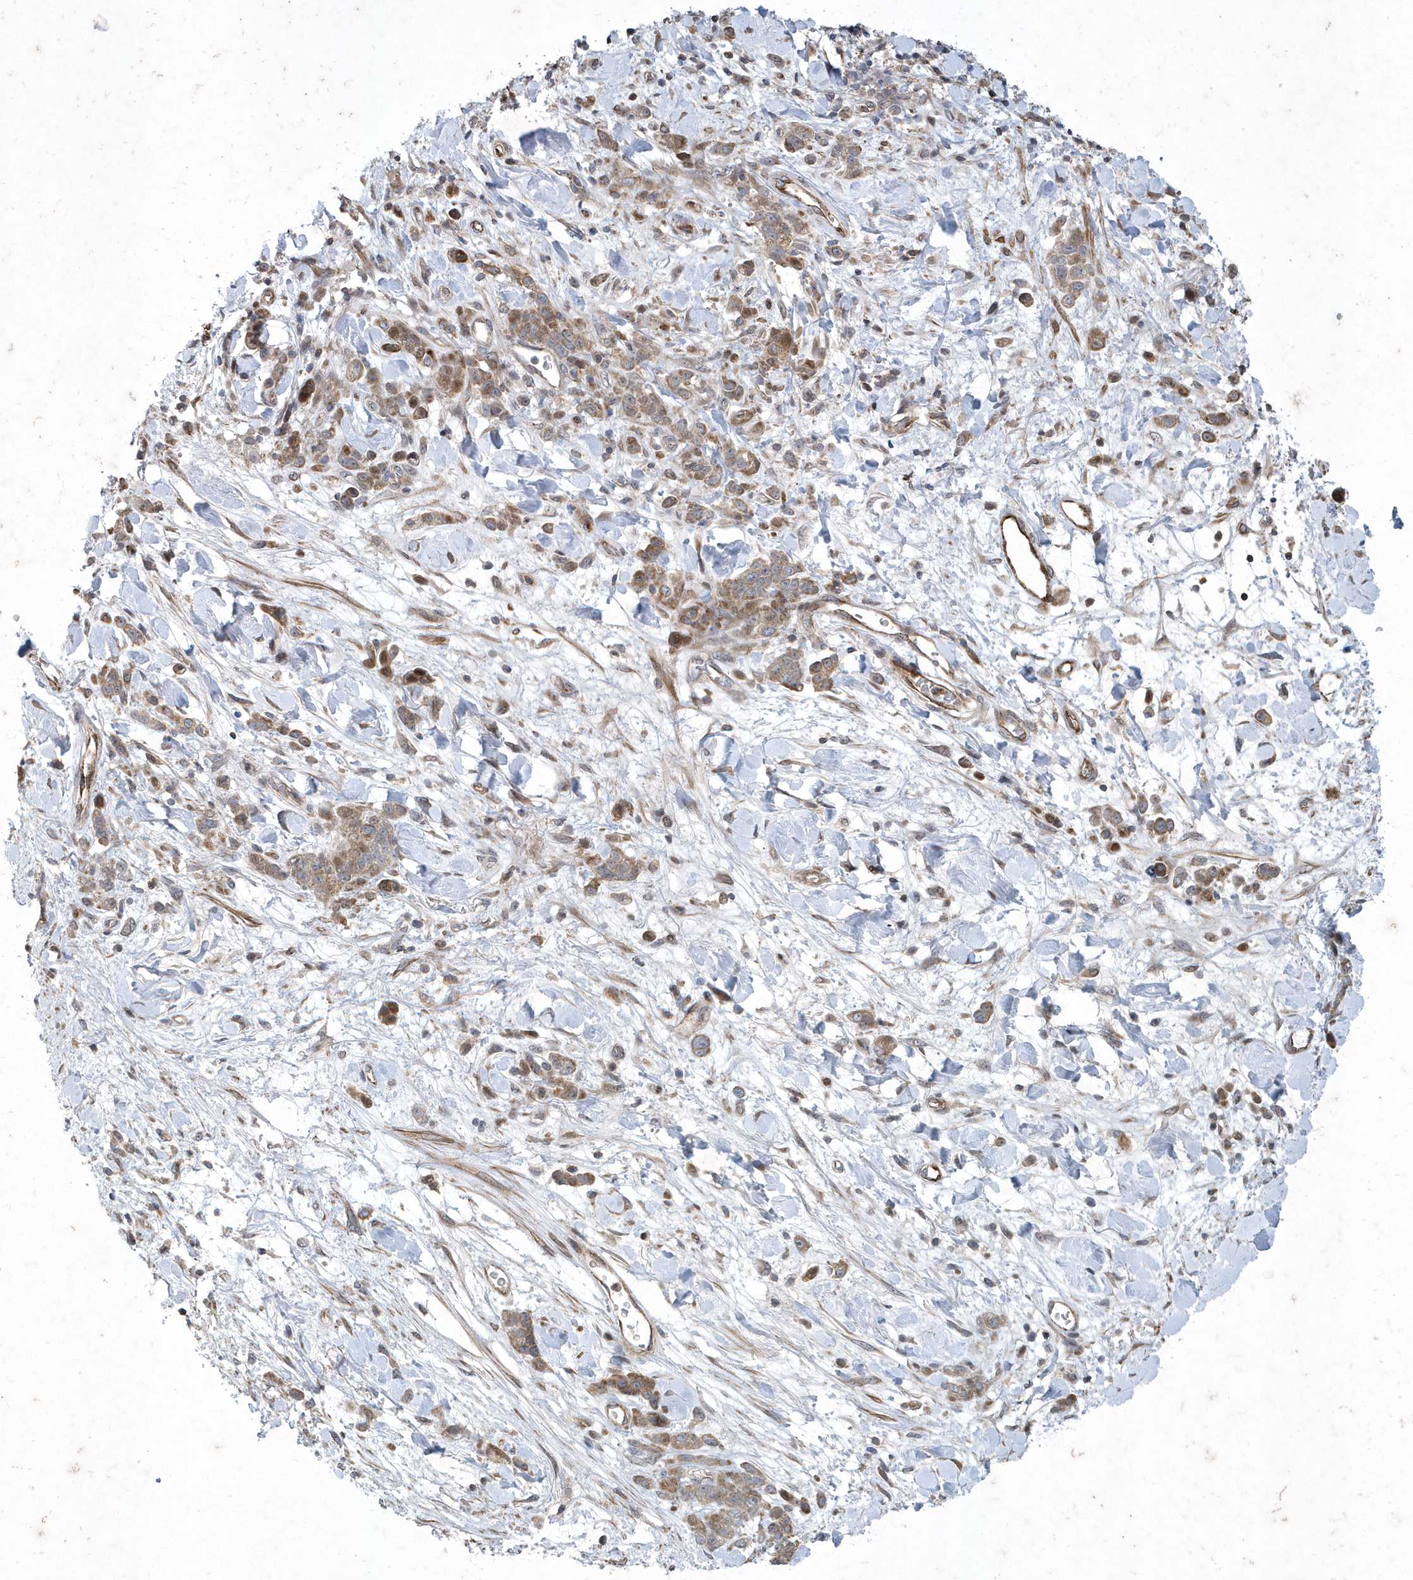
{"staining": {"intensity": "moderate", "quantity": ">75%", "location": "cytoplasmic/membranous"}, "tissue": "stomach cancer", "cell_type": "Tumor cells", "image_type": "cancer", "snomed": [{"axis": "morphology", "description": "Normal tissue, NOS"}, {"axis": "morphology", "description": "Adenocarcinoma, NOS"}, {"axis": "topography", "description": "Stomach"}], "caption": "High-power microscopy captured an immunohistochemistry (IHC) photomicrograph of adenocarcinoma (stomach), revealing moderate cytoplasmic/membranous staining in about >75% of tumor cells. (DAB (3,3'-diaminobenzidine) = brown stain, brightfield microscopy at high magnification).", "gene": "N4BP2", "patient": {"sex": "male", "age": 82}}